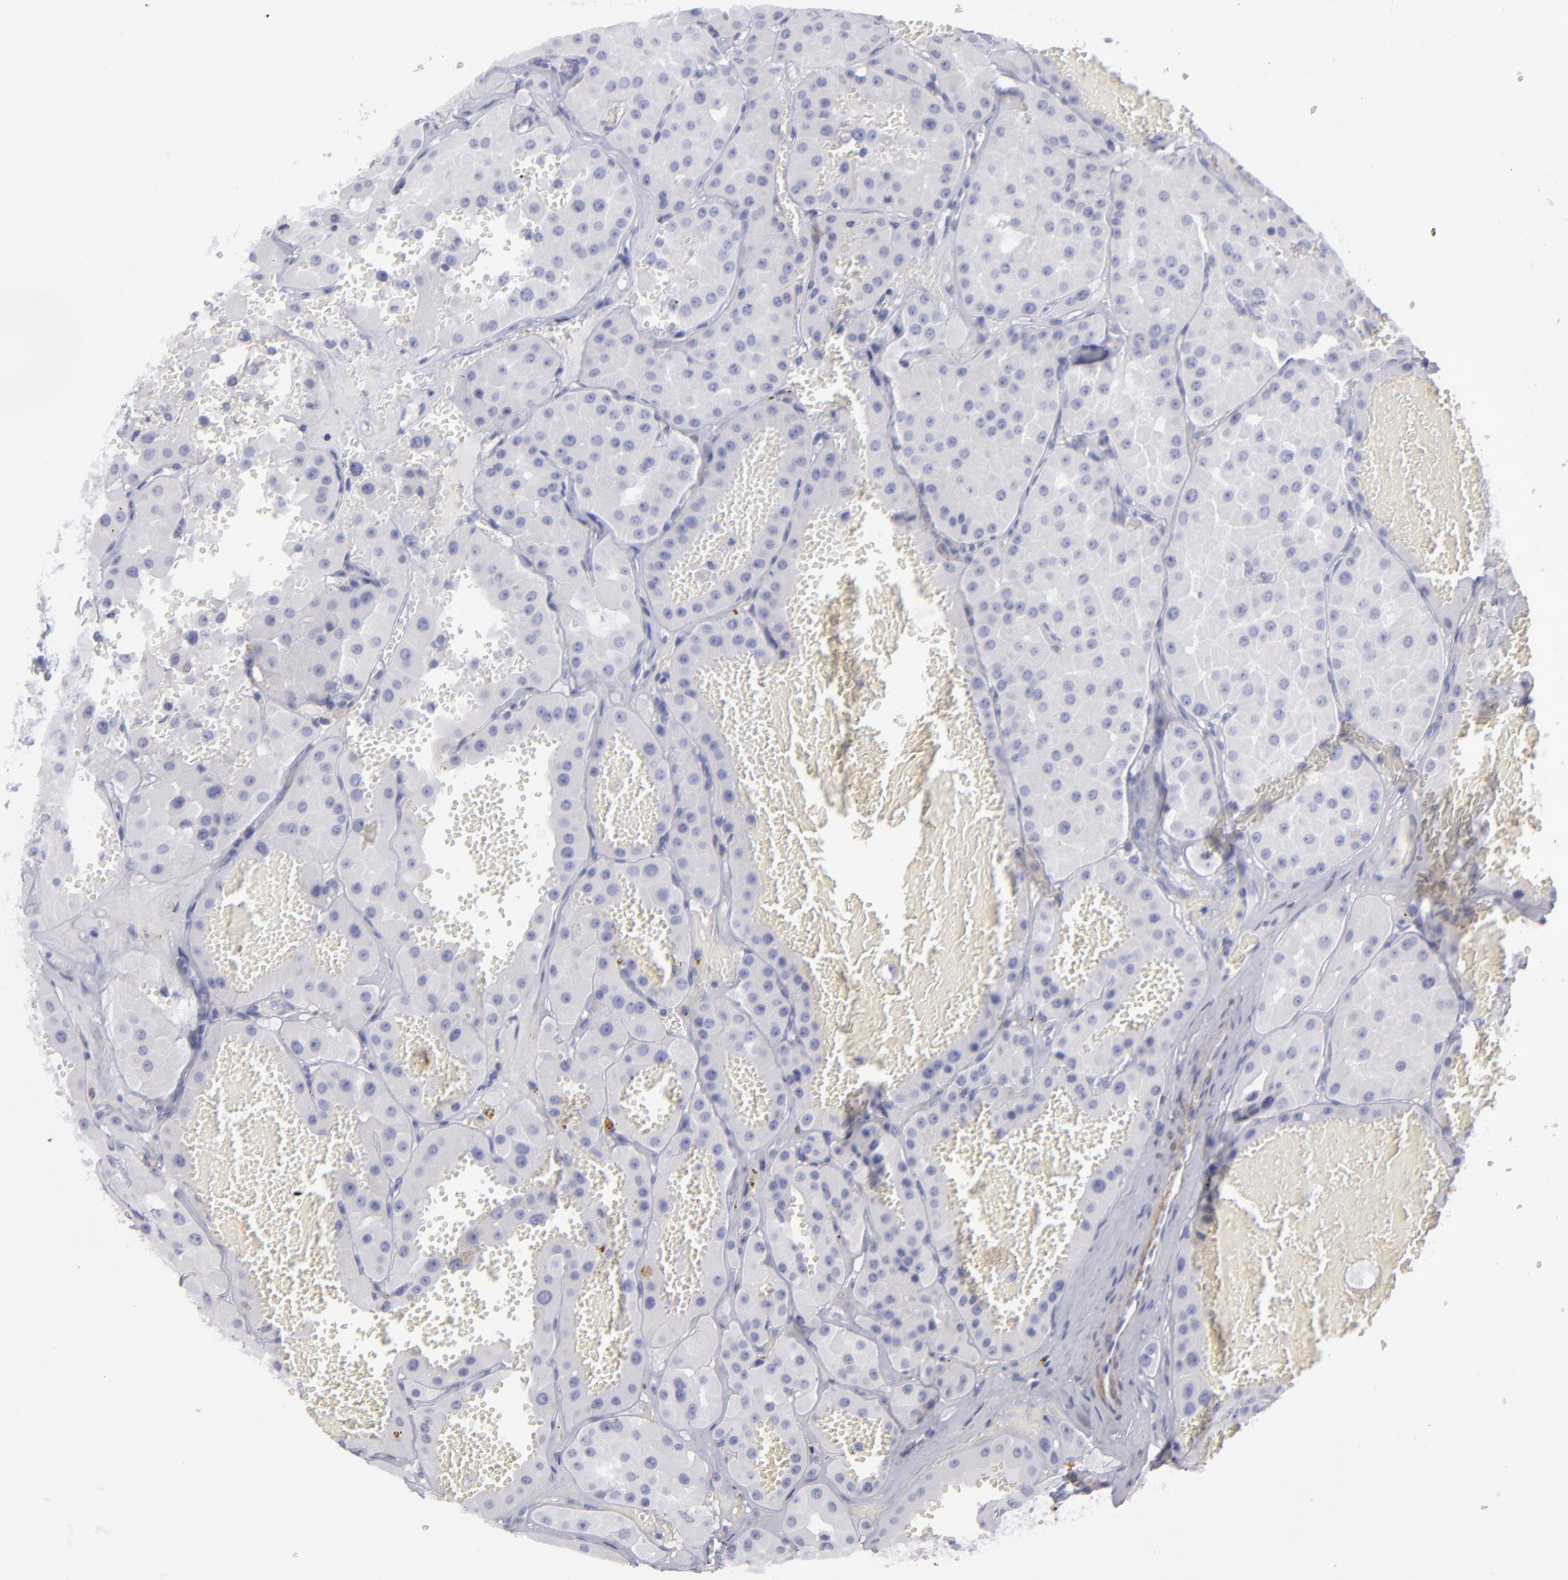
{"staining": {"intensity": "negative", "quantity": "none", "location": "none"}, "tissue": "renal cancer", "cell_type": "Tumor cells", "image_type": "cancer", "snomed": [{"axis": "morphology", "description": "Adenocarcinoma, uncertain malignant potential"}, {"axis": "topography", "description": "Kidney"}], "caption": "This is a photomicrograph of IHC staining of renal cancer, which shows no positivity in tumor cells.", "gene": "MYH11", "patient": {"sex": "male", "age": 63}}